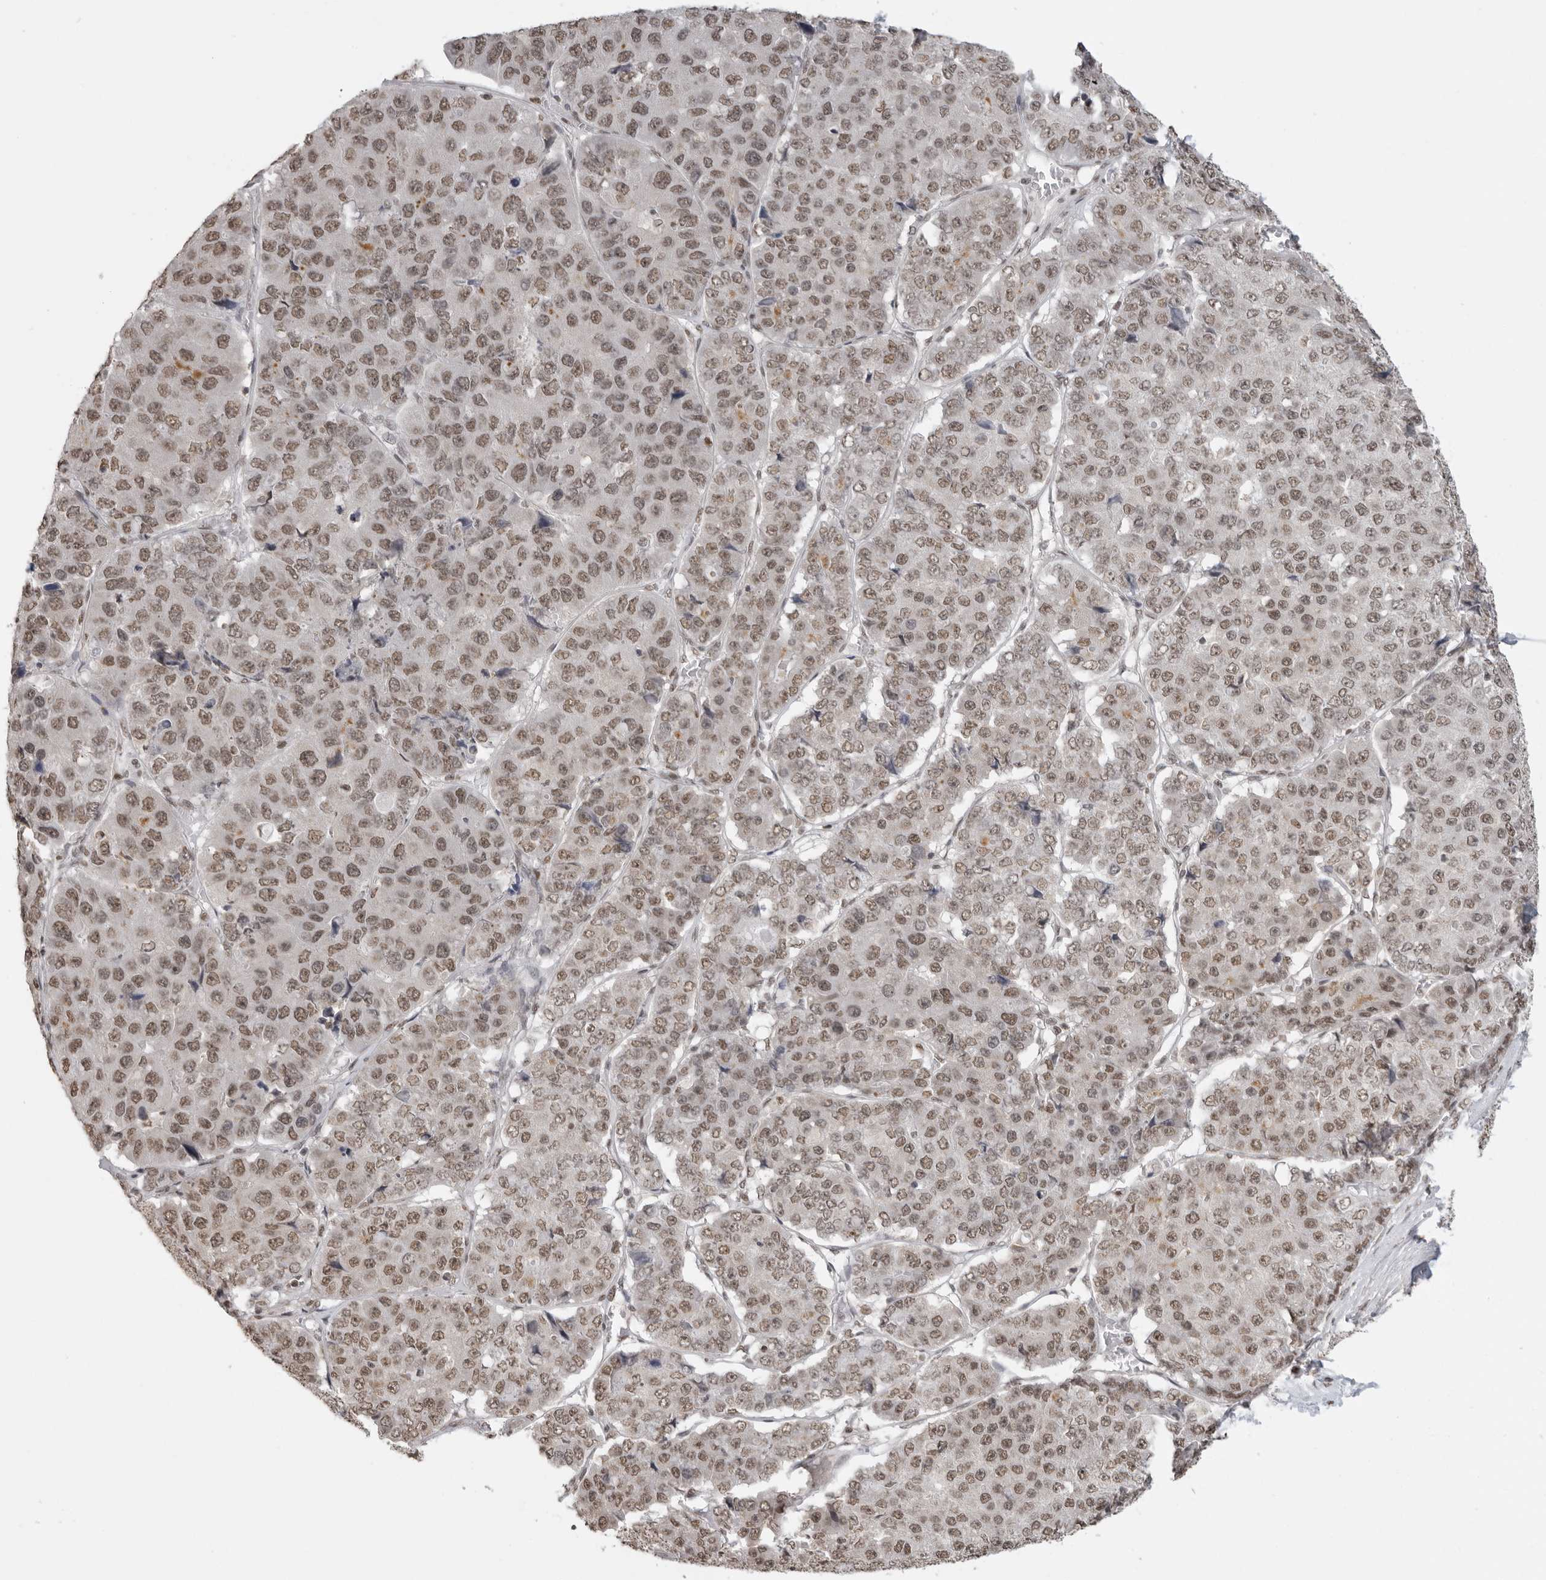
{"staining": {"intensity": "moderate", "quantity": ">75%", "location": "nuclear"}, "tissue": "pancreatic cancer", "cell_type": "Tumor cells", "image_type": "cancer", "snomed": [{"axis": "morphology", "description": "Adenocarcinoma, NOS"}, {"axis": "topography", "description": "Pancreas"}], "caption": "High-magnification brightfield microscopy of adenocarcinoma (pancreatic) stained with DAB (3,3'-diaminobenzidine) (brown) and counterstained with hematoxylin (blue). tumor cells exhibit moderate nuclear positivity is appreciated in approximately>75% of cells.", "gene": "RPA2", "patient": {"sex": "male", "age": 50}}